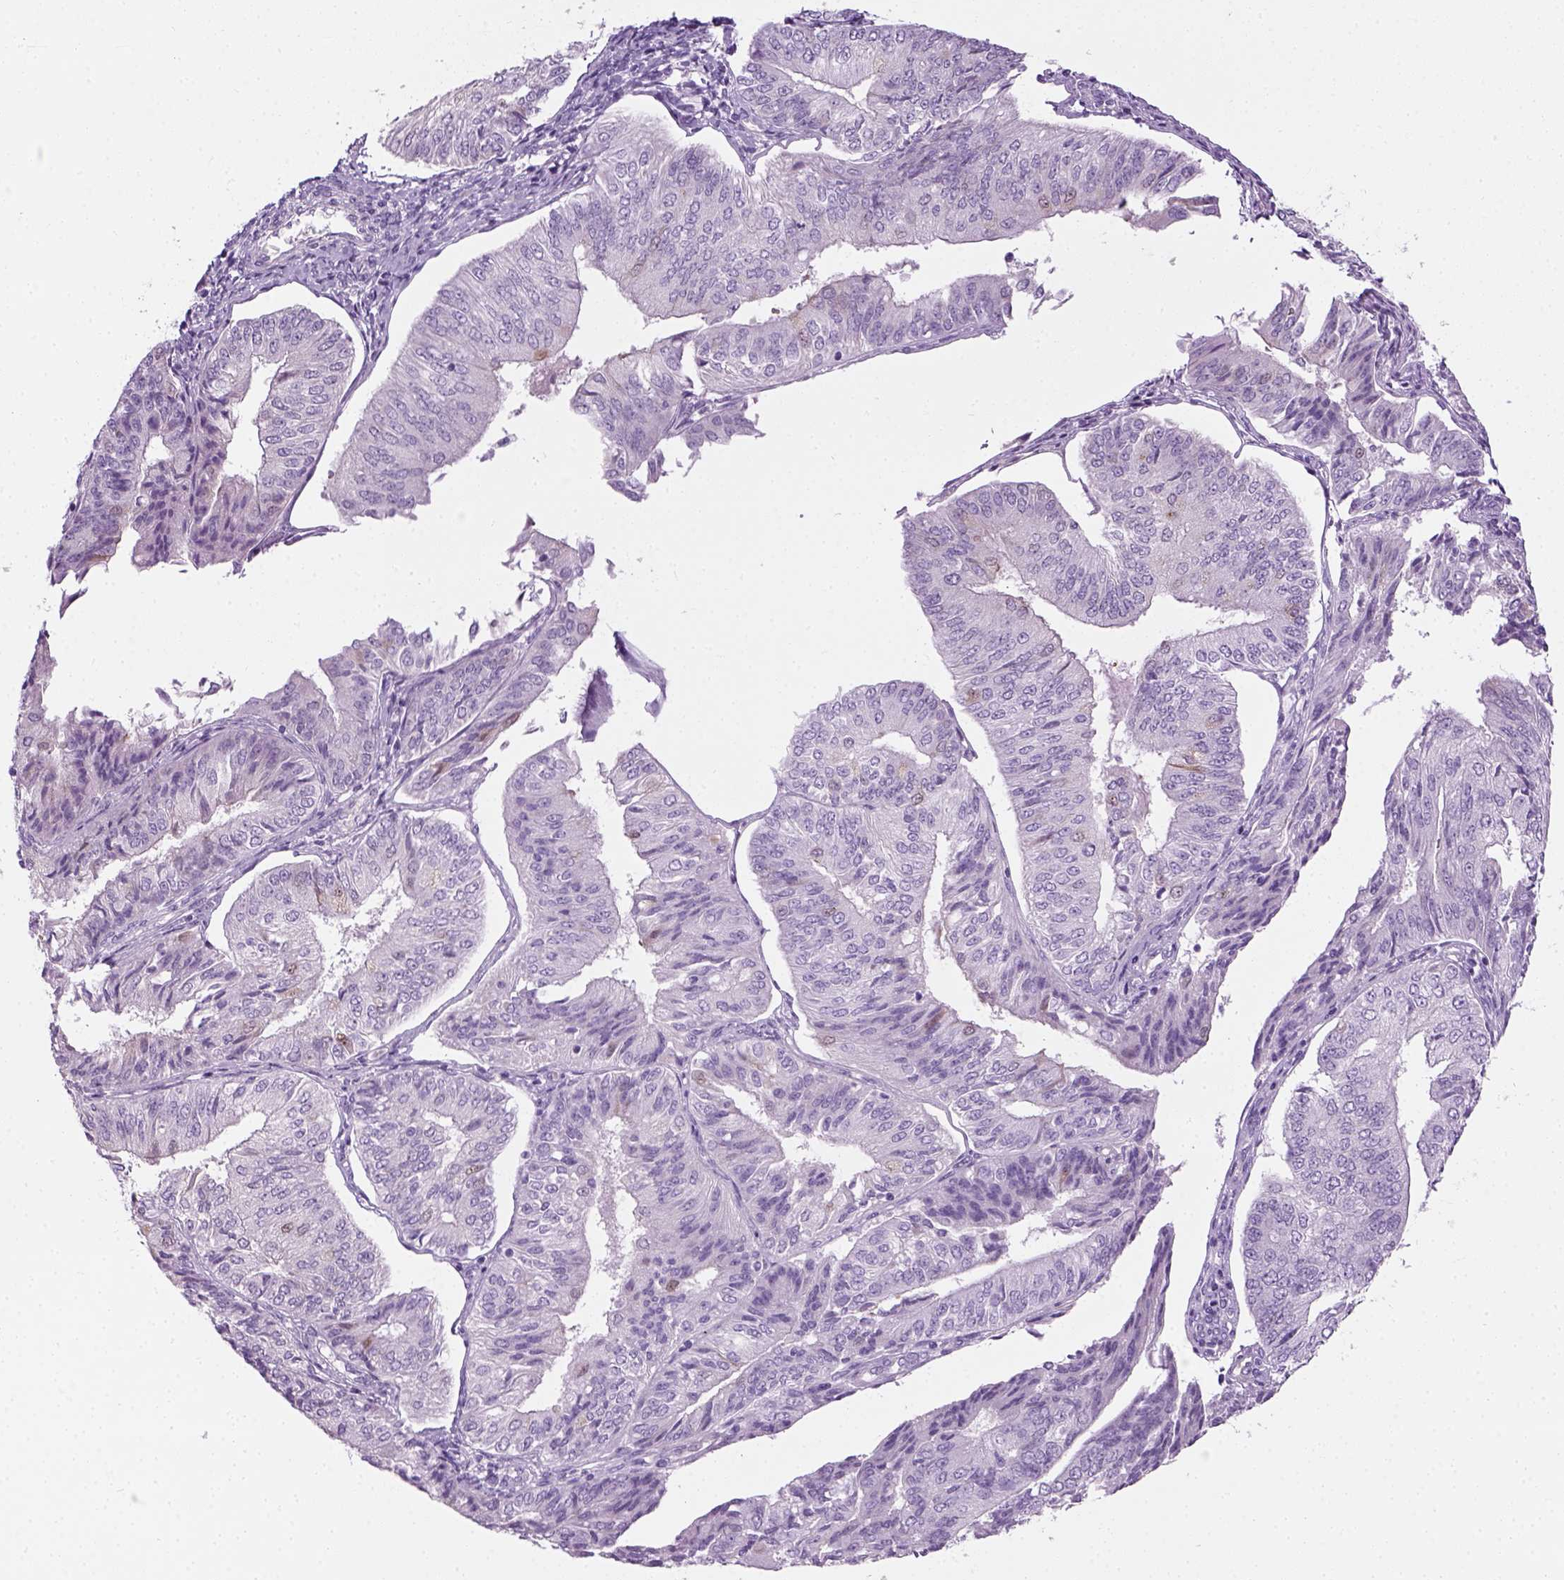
{"staining": {"intensity": "negative", "quantity": "none", "location": "none"}, "tissue": "endometrial cancer", "cell_type": "Tumor cells", "image_type": "cancer", "snomed": [{"axis": "morphology", "description": "Adenocarcinoma, NOS"}, {"axis": "topography", "description": "Endometrium"}], "caption": "Immunohistochemistry (IHC) of endometrial adenocarcinoma shows no positivity in tumor cells. (Stains: DAB IHC with hematoxylin counter stain, Microscopy: brightfield microscopy at high magnification).", "gene": "CIBAR2", "patient": {"sex": "female", "age": 58}}